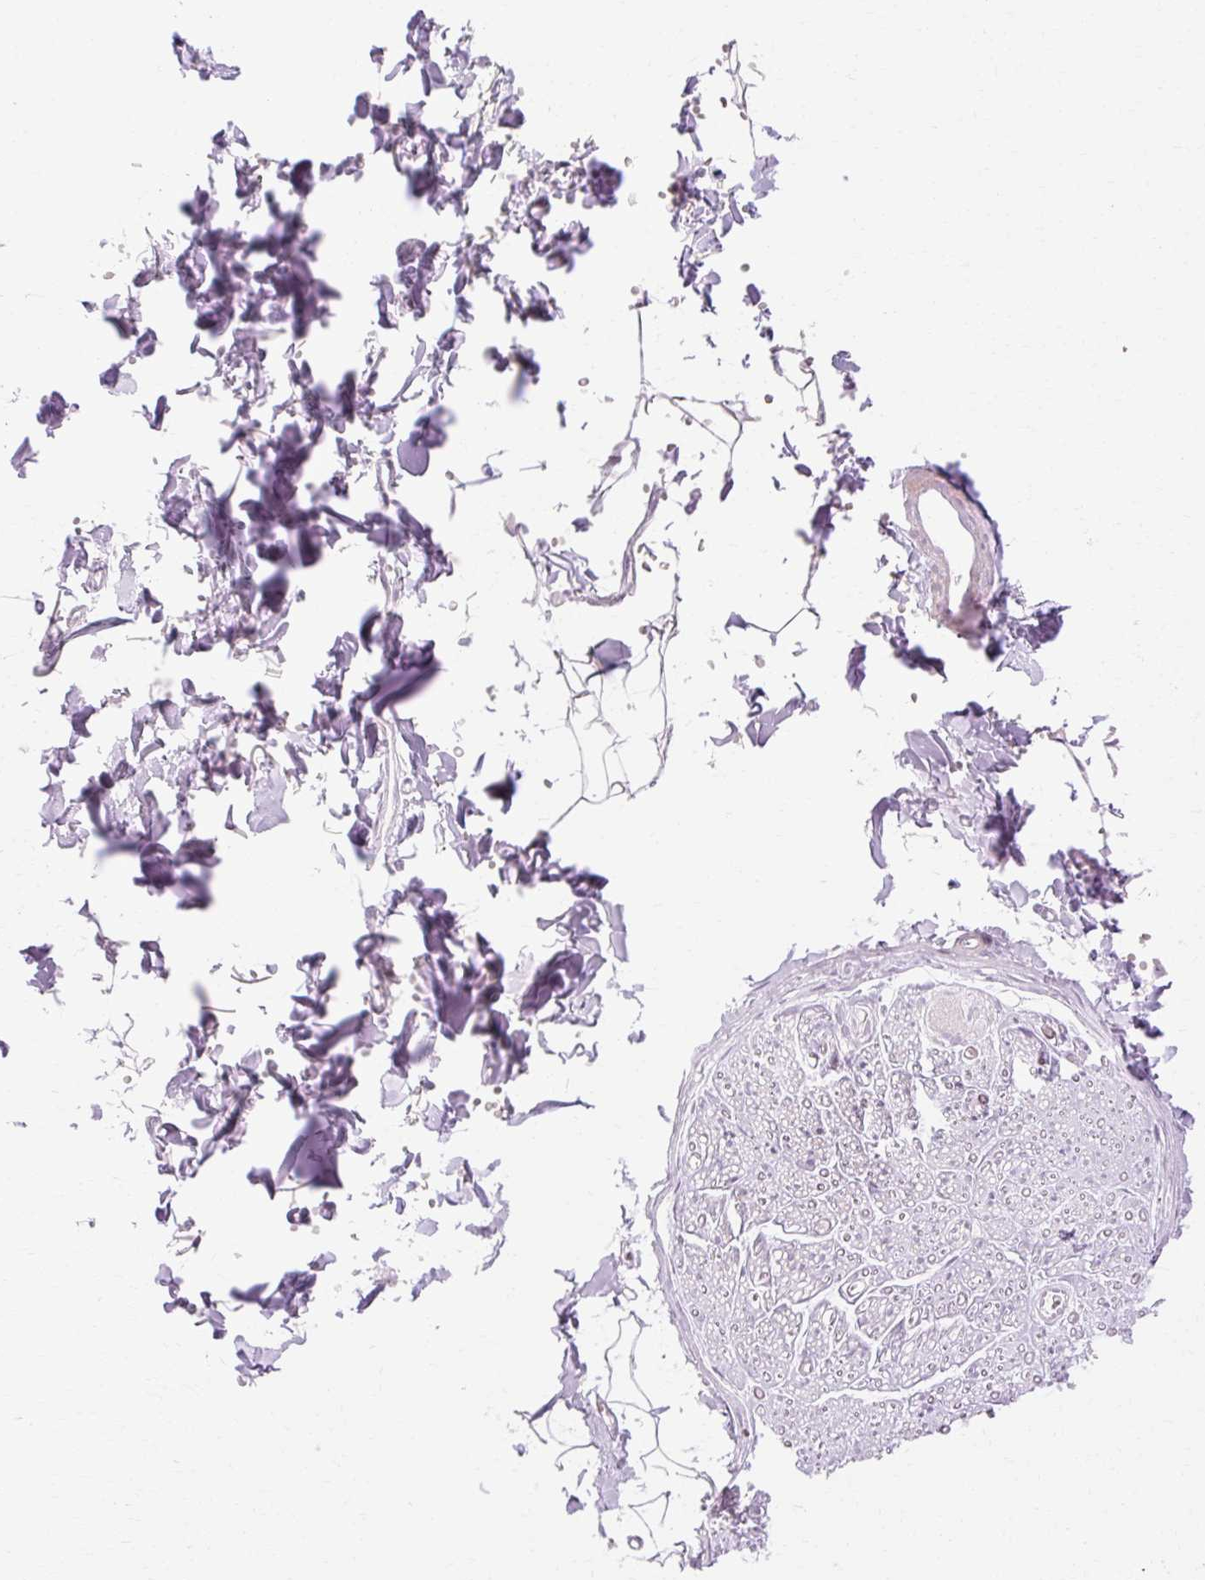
{"staining": {"intensity": "negative", "quantity": "none", "location": "none"}, "tissue": "adipose tissue", "cell_type": "Adipocytes", "image_type": "normal", "snomed": [{"axis": "morphology", "description": "Normal tissue, NOS"}, {"axis": "topography", "description": "Cartilage tissue"}, {"axis": "topography", "description": "Bronchus"}, {"axis": "topography", "description": "Peripheral nerve tissue"}], "caption": "High magnification brightfield microscopy of benign adipose tissue stained with DAB (brown) and counterstained with hematoxylin (blue): adipocytes show no significant positivity. (DAB immunohistochemistry, high magnification).", "gene": "C3orf49", "patient": {"sex": "female", "age": 59}}